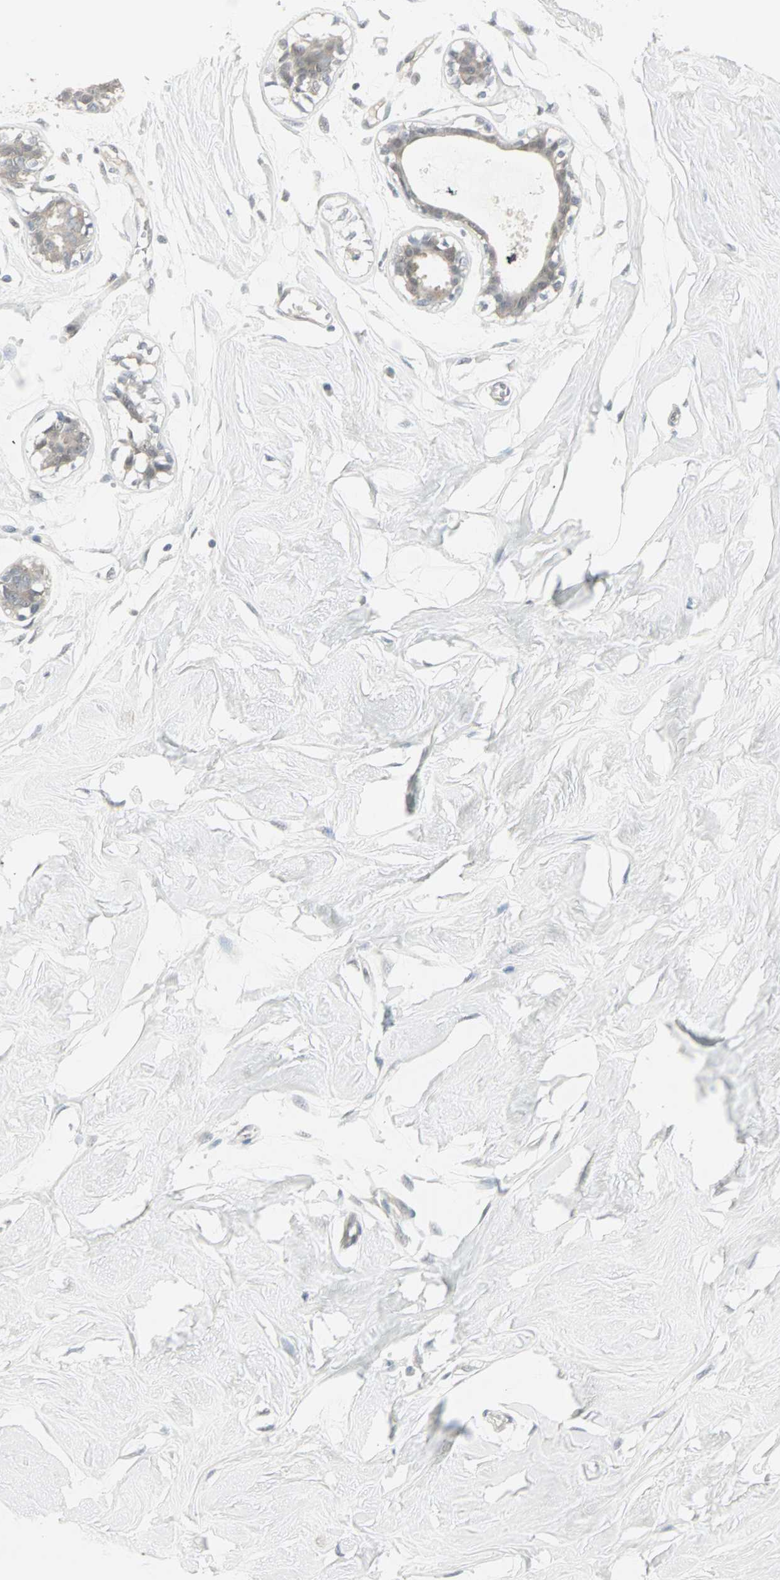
{"staining": {"intensity": "negative", "quantity": "none", "location": "none"}, "tissue": "breast", "cell_type": "Adipocytes", "image_type": "normal", "snomed": [{"axis": "morphology", "description": "Normal tissue, NOS"}, {"axis": "topography", "description": "Breast"}, {"axis": "topography", "description": "Soft tissue"}], "caption": "Breast was stained to show a protein in brown. There is no significant positivity in adipocytes. The staining was performed using DAB (3,3'-diaminobenzidine) to visualize the protein expression in brown, while the nuclei were stained in blue with hematoxylin (Magnification: 20x).", "gene": "PTPA", "patient": {"sex": "female", "age": 25}}